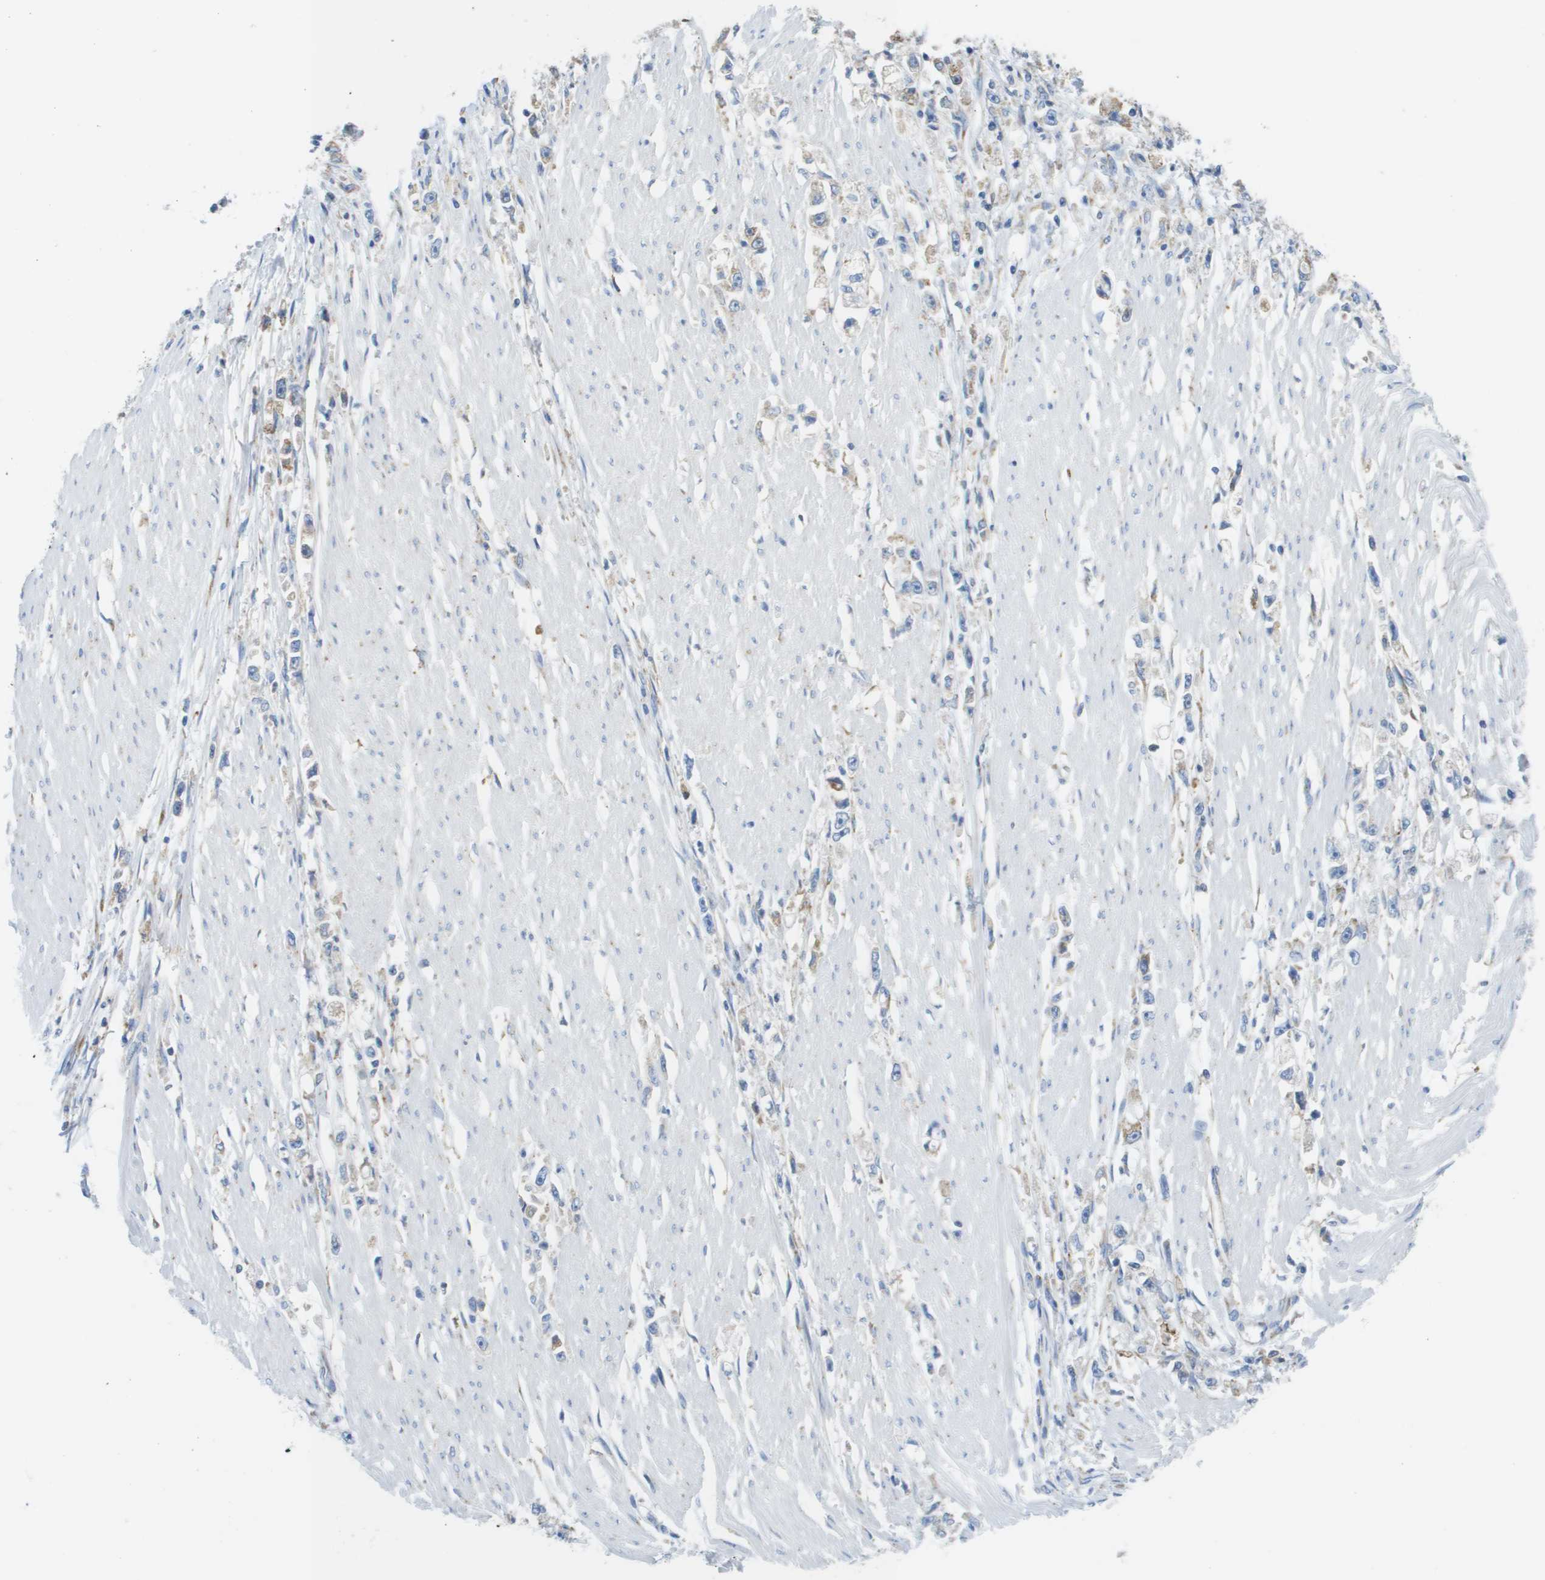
{"staining": {"intensity": "negative", "quantity": "none", "location": "none"}, "tissue": "stomach cancer", "cell_type": "Tumor cells", "image_type": "cancer", "snomed": [{"axis": "morphology", "description": "Adenocarcinoma, NOS"}, {"axis": "topography", "description": "Stomach"}], "caption": "Image shows no significant protein staining in tumor cells of adenocarcinoma (stomach). (IHC, brightfield microscopy, high magnification).", "gene": "SDR42E1", "patient": {"sex": "female", "age": 59}}